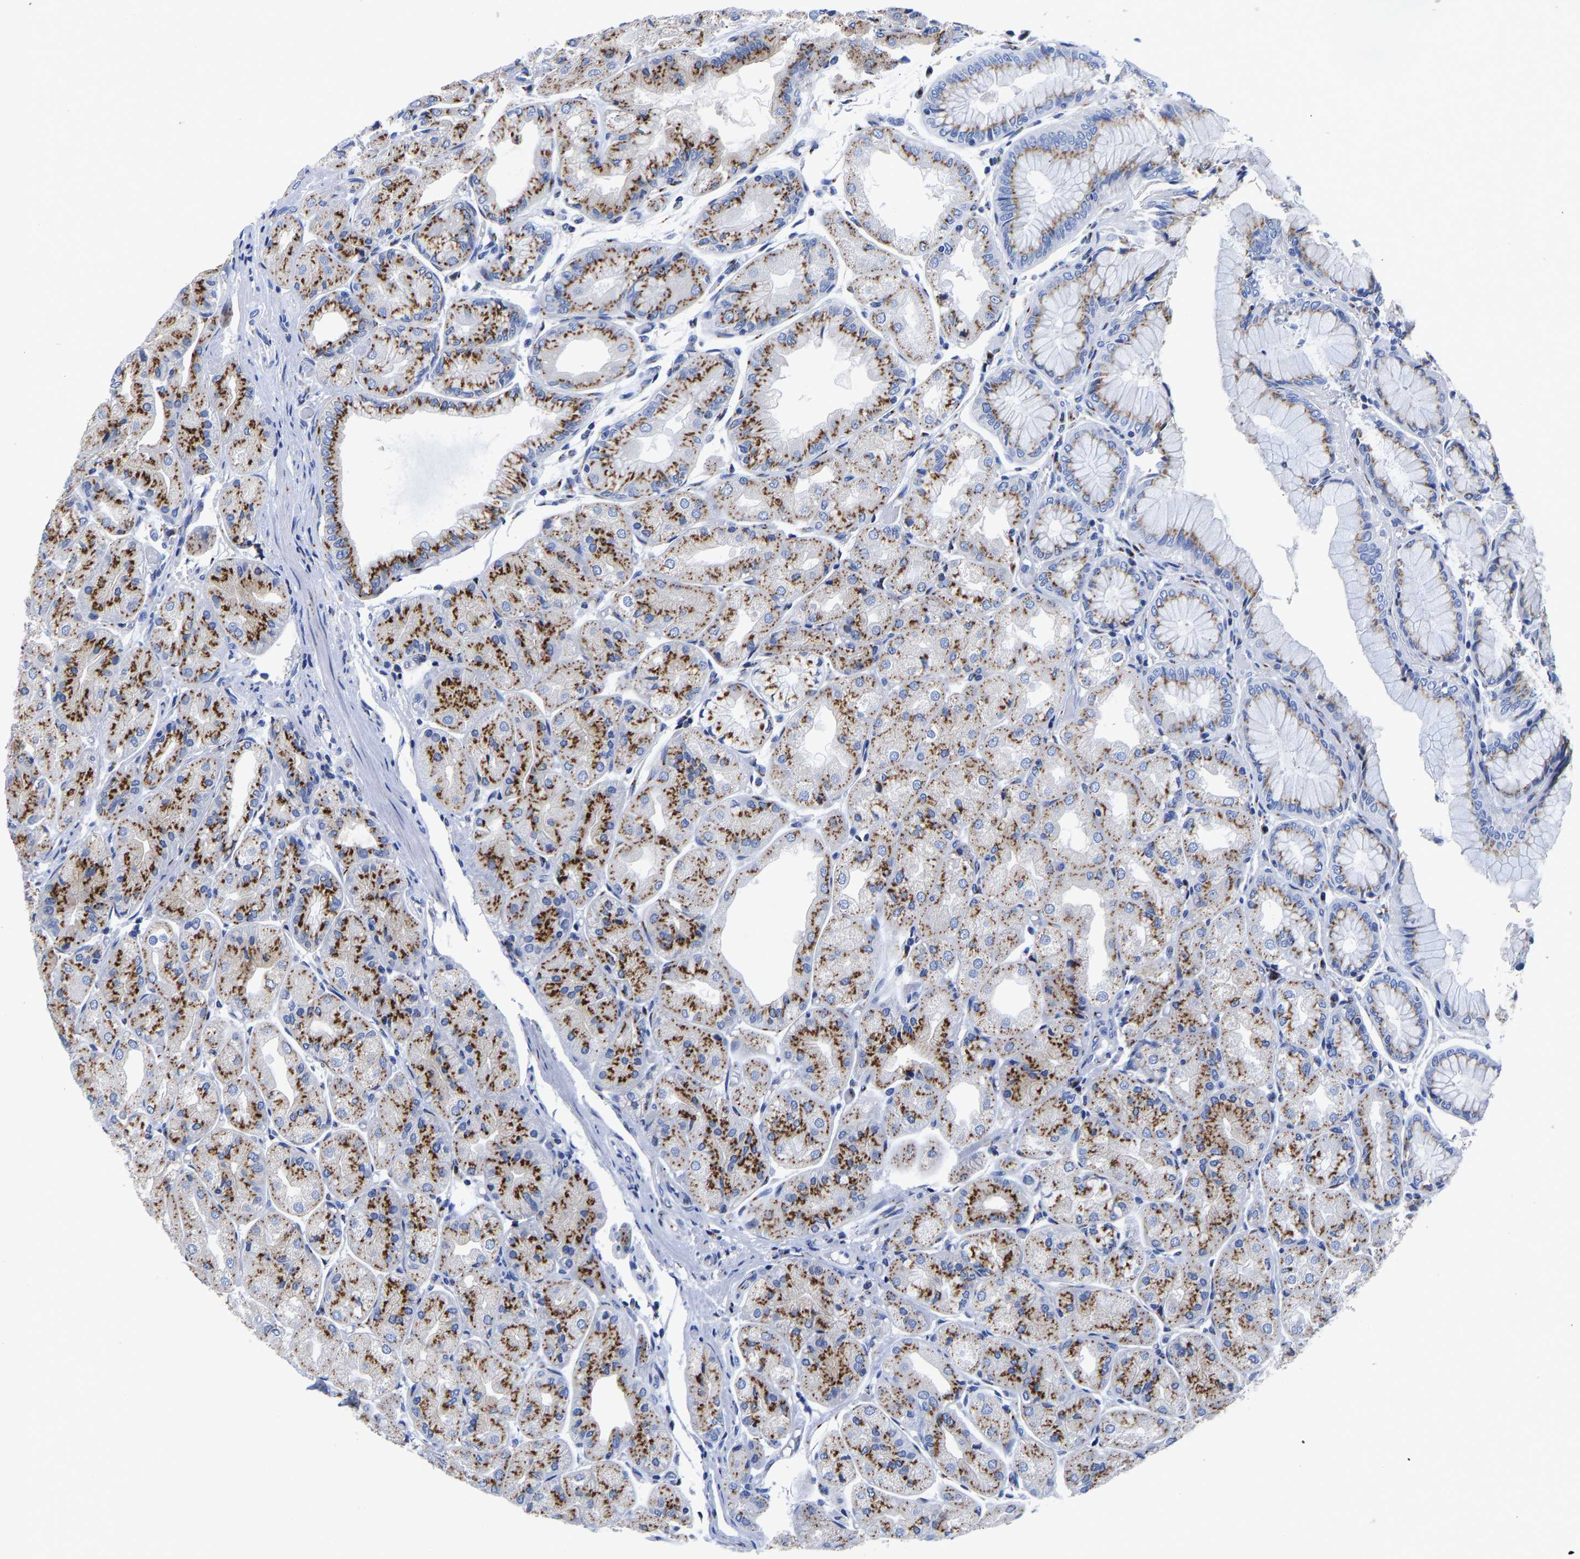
{"staining": {"intensity": "strong", "quantity": ">75%", "location": "cytoplasmic/membranous"}, "tissue": "stomach", "cell_type": "Glandular cells", "image_type": "normal", "snomed": [{"axis": "morphology", "description": "Normal tissue, NOS"}, {"axis": "topography", "description": "Stomach, upper"}], "caption": "Immunohistochemical staining of benign human stomach displays >75% levels of strong cytoplasmic/membranous protein staining in approximately >75% of glandular cells.", "gene": "TMEM87A", "patient": {"sex": "male", "age": 72}}